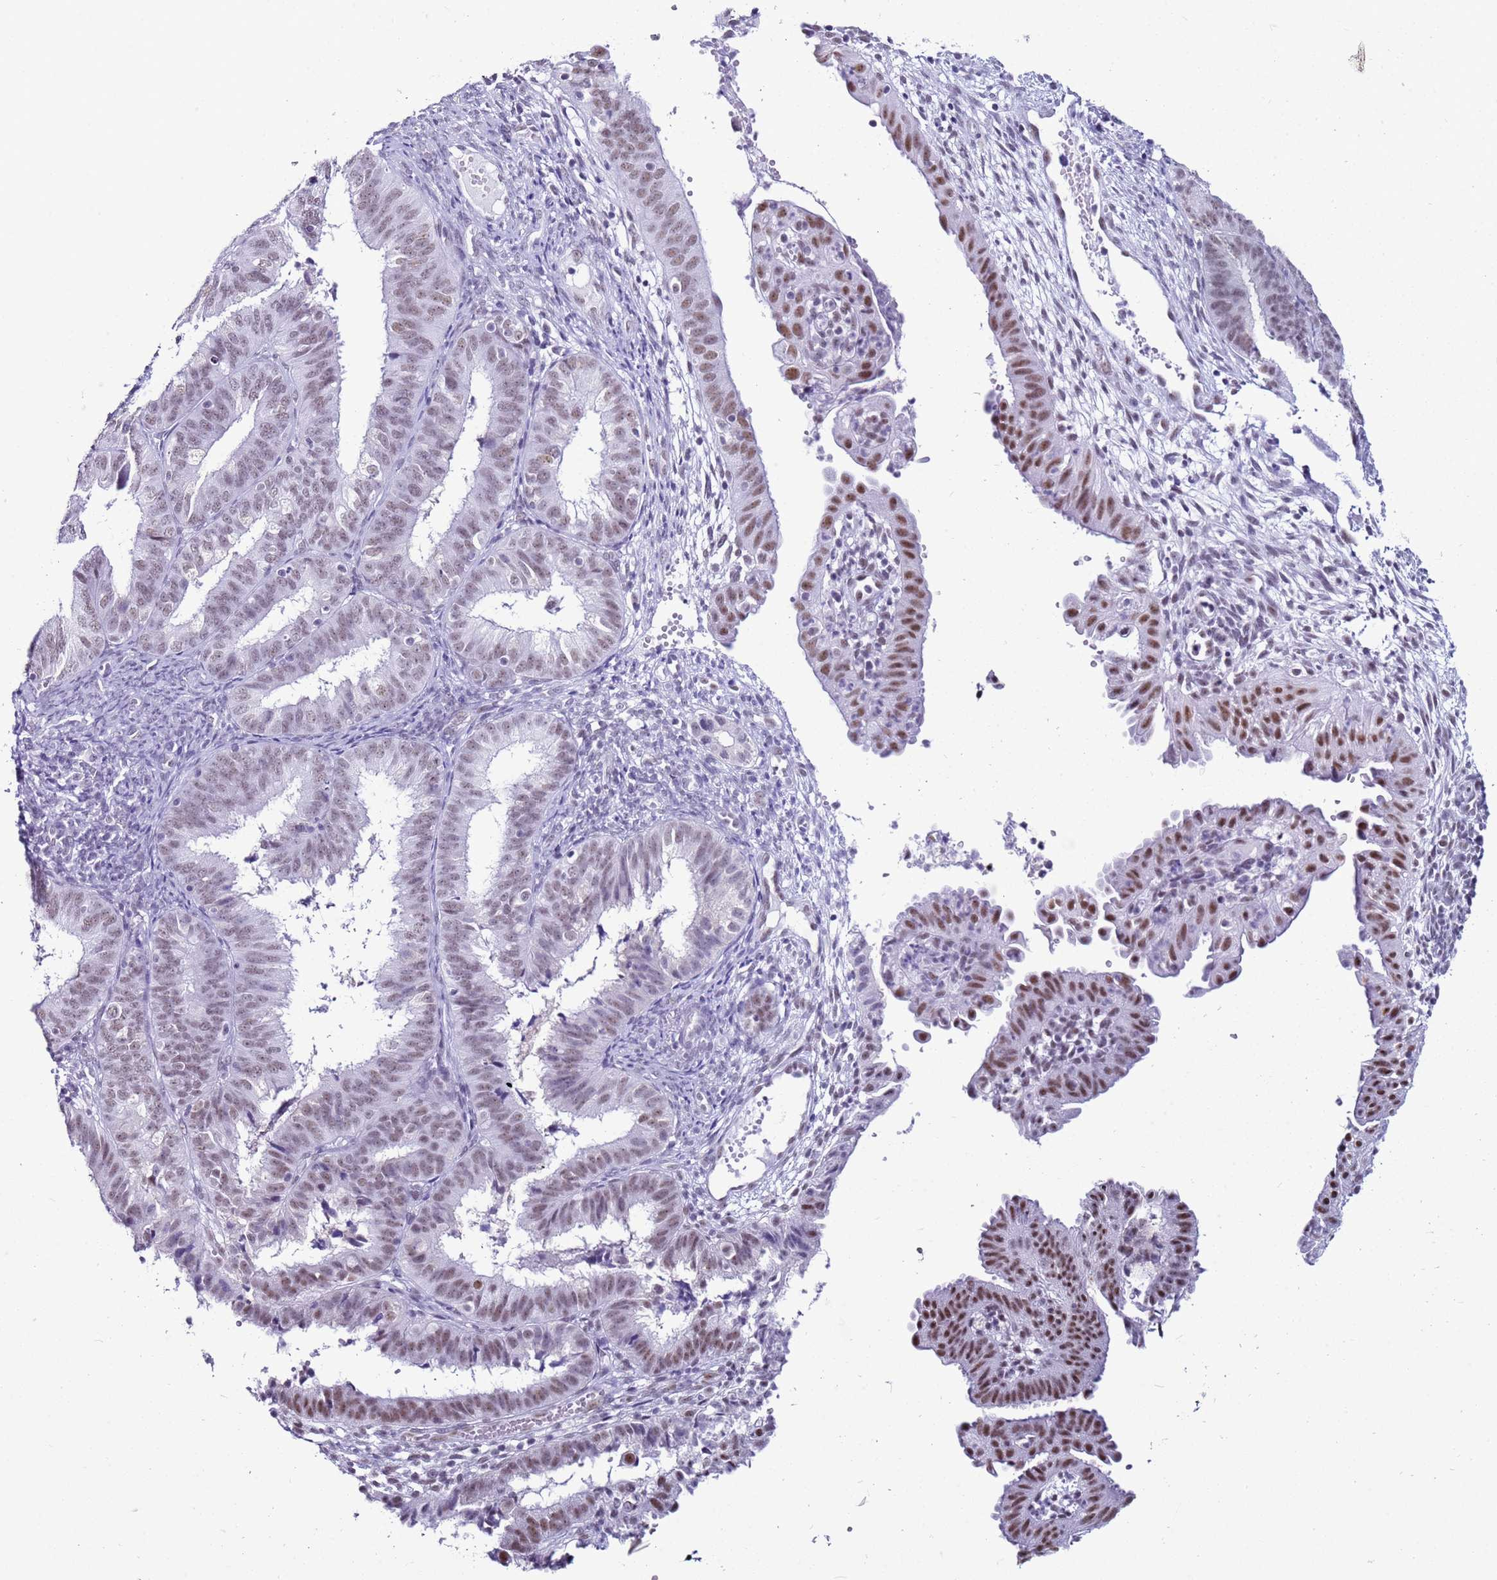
{"staining": {"intensity": "moderate", "quantity": "25%-75%", "location": "nuclear"}, "tissue": "endometrial cancer", "cell_type": "Tumor cells", "image_type": "cancer", "snomed": [{"axis": "morphology", "description": "Adenocarcinoma, NOS"}, {"axis": "topography", "description": "Endometrium"}], "caption": "Endometrial cancer was stained to show a protein in brown. There is medium levels of moderate nuclear staining in about 25%-75% of tumor cells.", "gene": "DHX15", "patient": {"sex": "female", "age": 51}}